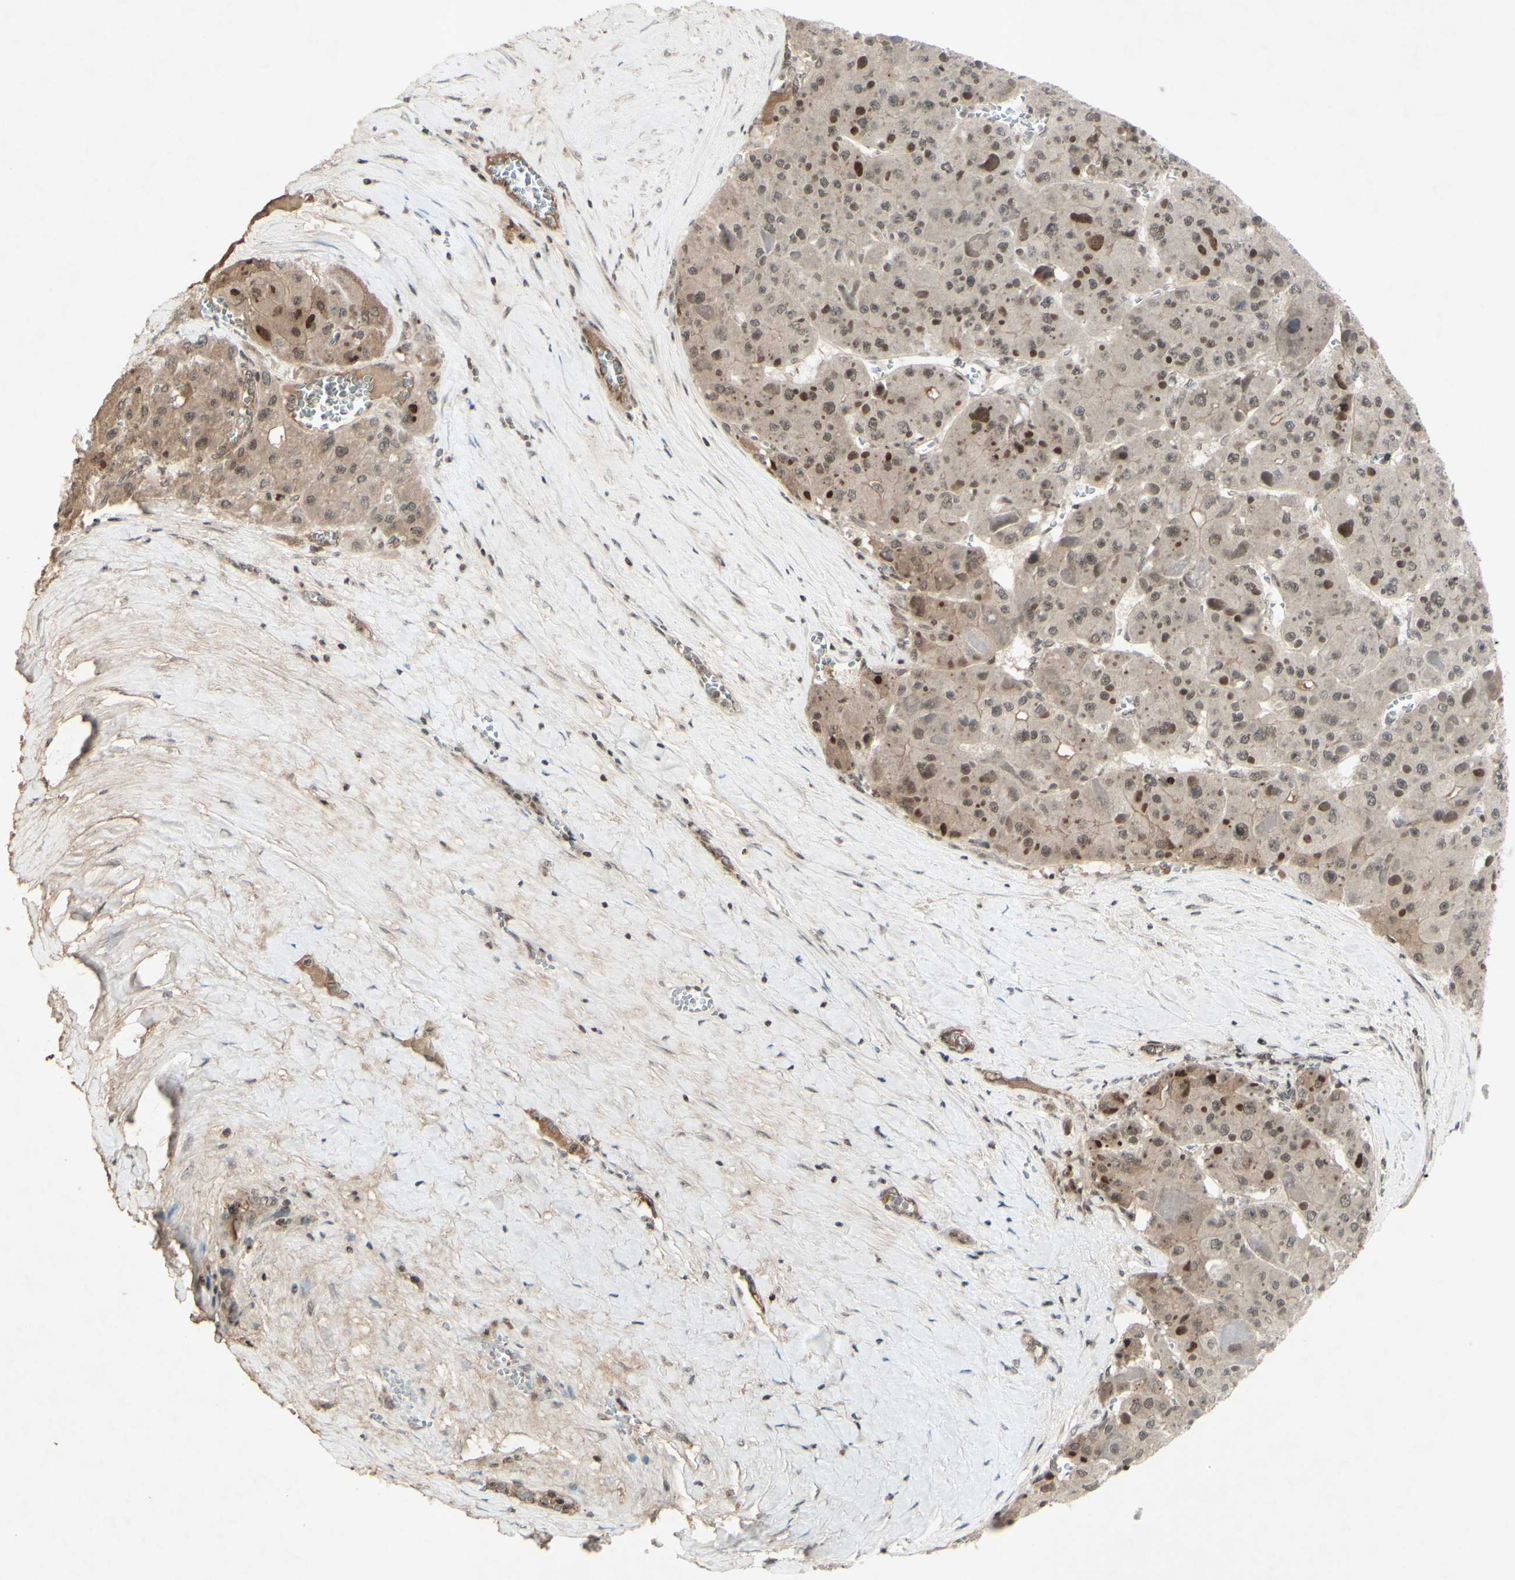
{"staining": {"intensity": "weak", "quantity": ">75%", "location": "nuclear"}, "tissue": "liver cancer", "cell_type": "Tumor cells", "image_type": "cancer", "snomed": [{"axis": "morphology", "description": "Carcinoma, Hepatocellular, NOS"}, {"axis": "topography", "description": "Liver"}], "caption": "Hepatocellular carcinoma (liver) tissue reveals weak nuclear staining in approximately >75% of tumor cells", "gene": "SNW1", "patient": {"sex": "female", "age": 73}}